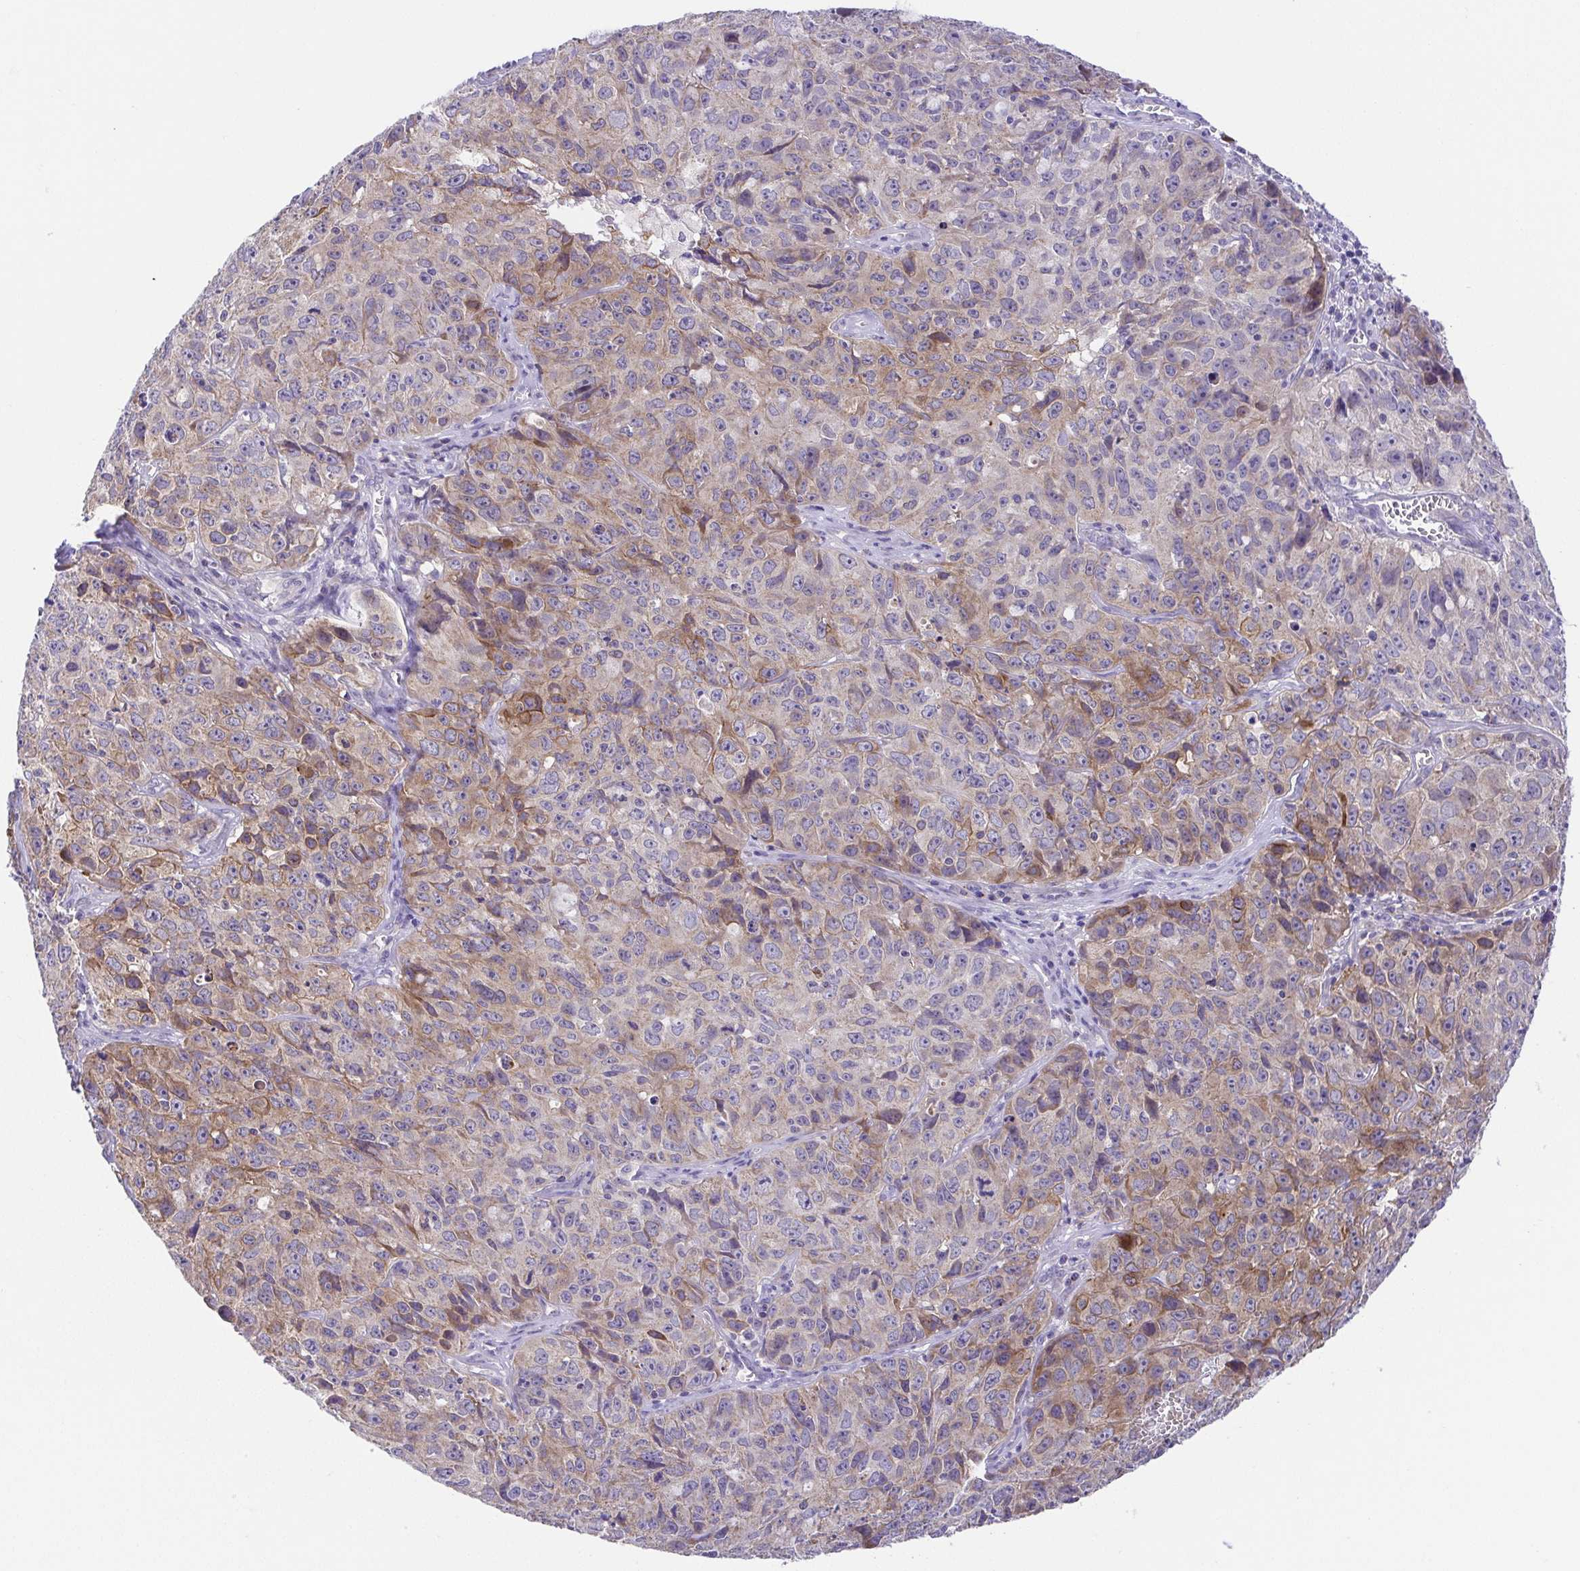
{"staining": {"intensity": "weak", "quantity": "25%-75%", "location": "cytoplasmic/membranous"}, "tissue": "cervical cancer", "cell_type": "Tumor cells", "image_type": "cancer", "snomed": [{"axis": "morphology", "description": "Squamous cell carcinoma, NOS"}, {"axis": "topography", "description": "Cervix"}], "caption": "This is an image of immunohistochemistry staining of cervical cancer, which shows weak positivity in the cytoplasmic/membranous of tumor cells.", "gene": "SLC13A1", "patient": {"sex": "female", "age": 28}}